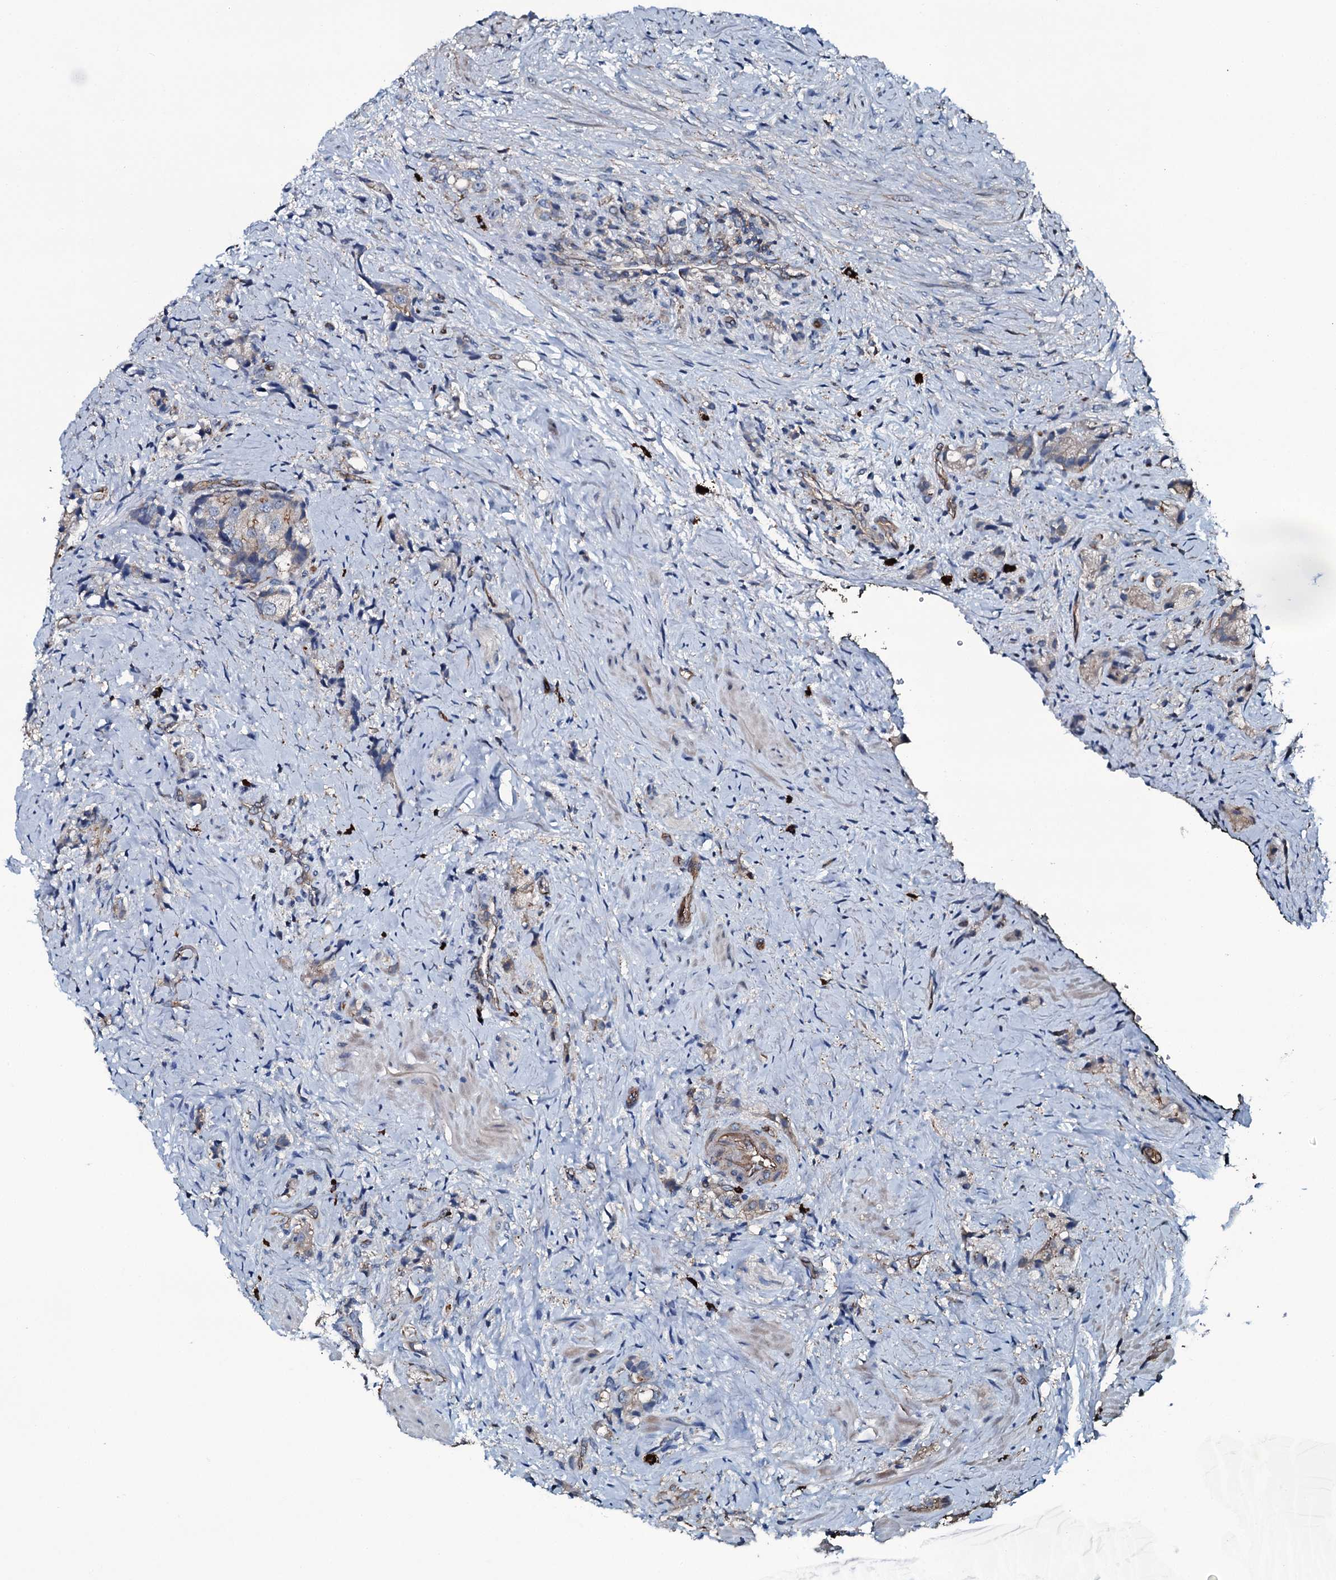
{"staining": {"intensity": "weak", "quantity": "<25%", "location": "cytoplasmic/membranous"}, "tissue": "prostate cancer", "cell_type": "Tumor cells", "image_type": "cancer", "snomed": [{"axis": "morphology", "description": "Adenocarcinoma, High grade"}, {"axis": "topography", "description": "Prostate"}], "caption": "This is an IHC histopathology image of human high-grade adenocarcinoma (prostate). There is no positivity in tumor cells.", "gene": "SLC25A38", "patient": {"sex": "male", "age": 65}}